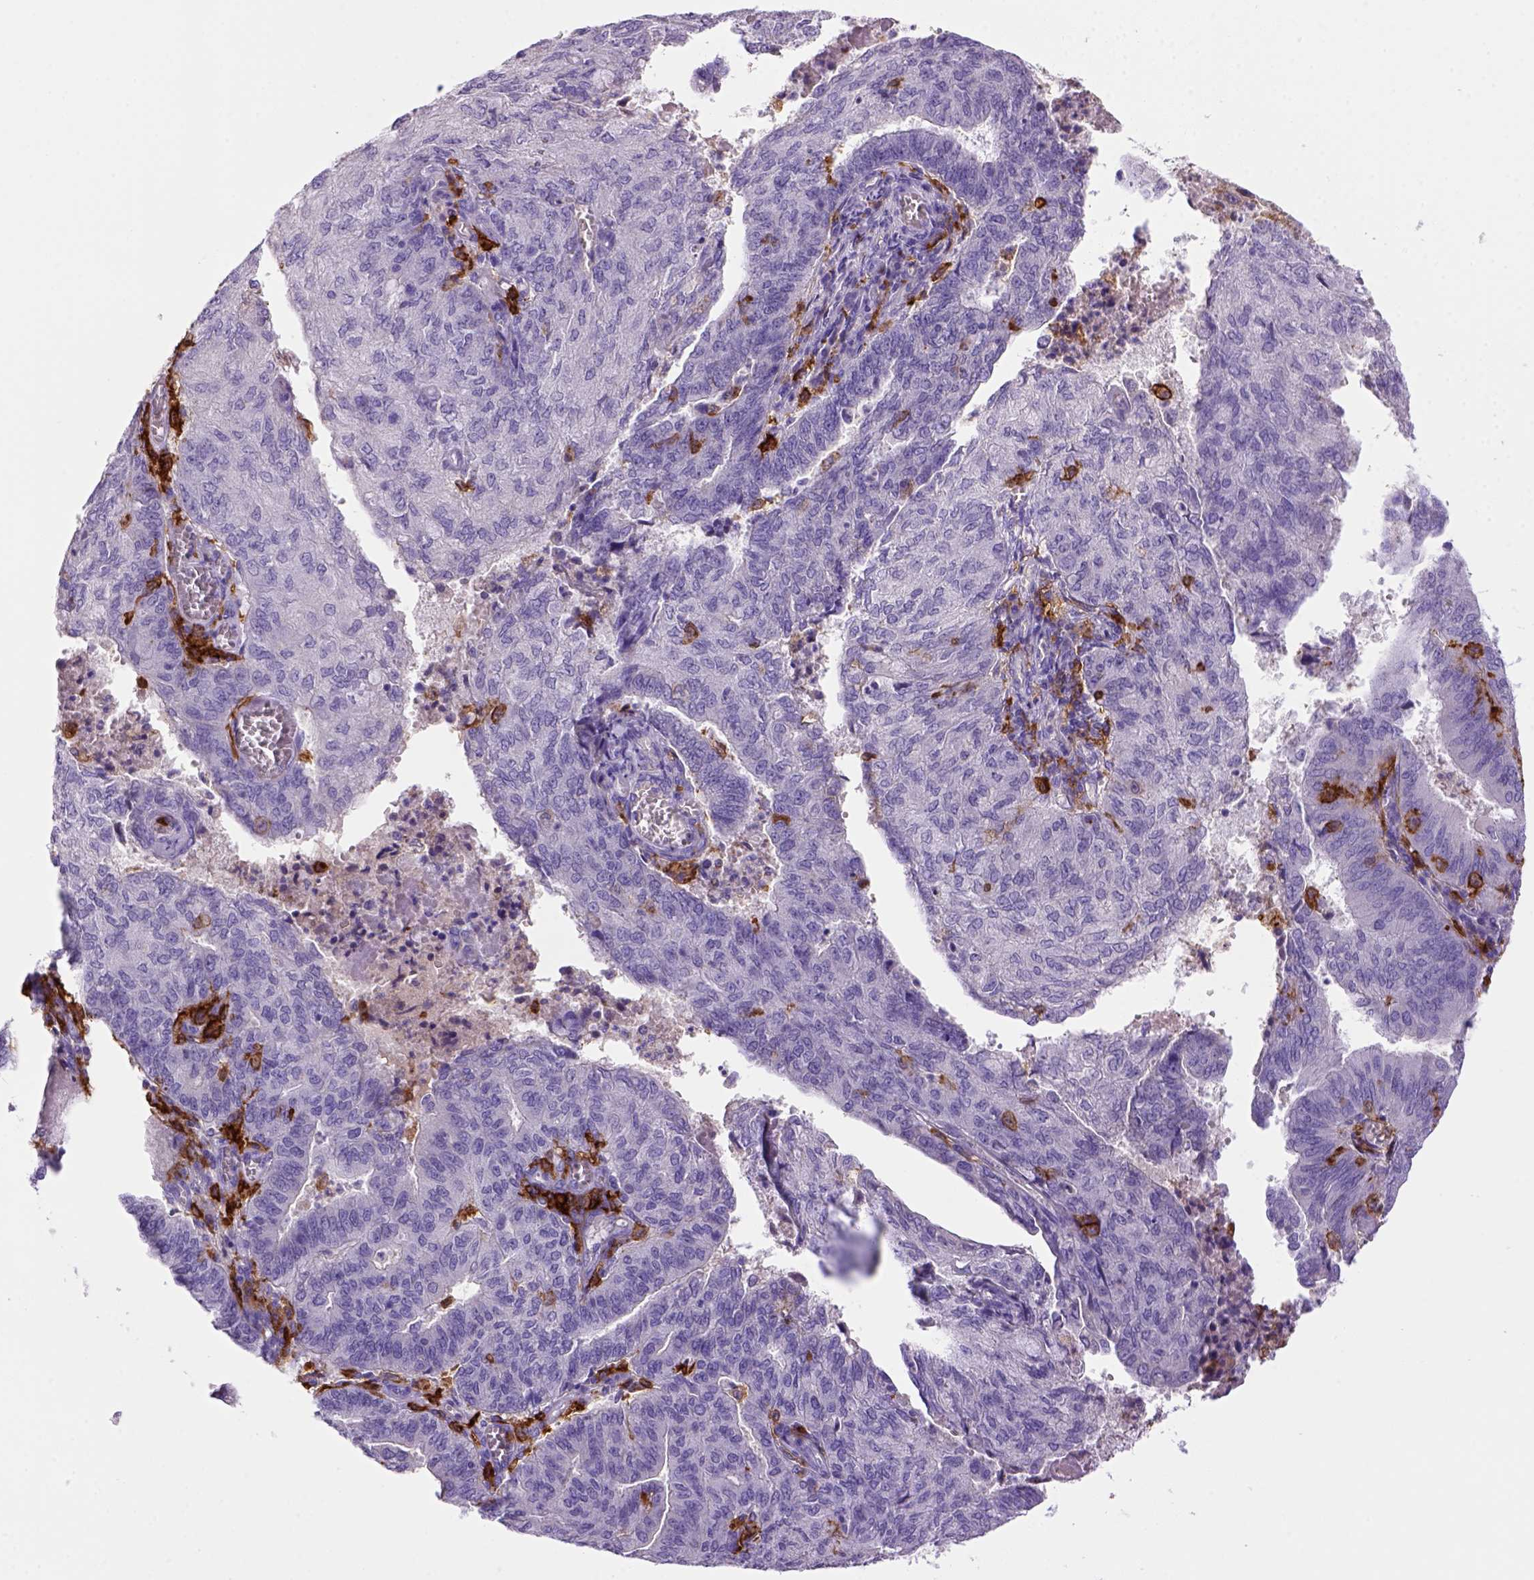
{"staining": {"intensity": "negative", "quantity": "none", "location": "none"}, "tissue": "endometrial cancer", "cell_type": "Tumor cells", "image_type": "cancer", "snomed": [{"axis": "morphology", "description": "Adenocarcinoma, NOS"}, {"axis": "topography", "description": "Endometrium"}], "caption": "DAB (3,3'-diaminobenzidine) immunohistochemical staining of human adenocarcinoma (endometrial) reveals no significant expression in tumor cells.", "gene": "CD14", "patient": {"sex": "female", "age": 82}}